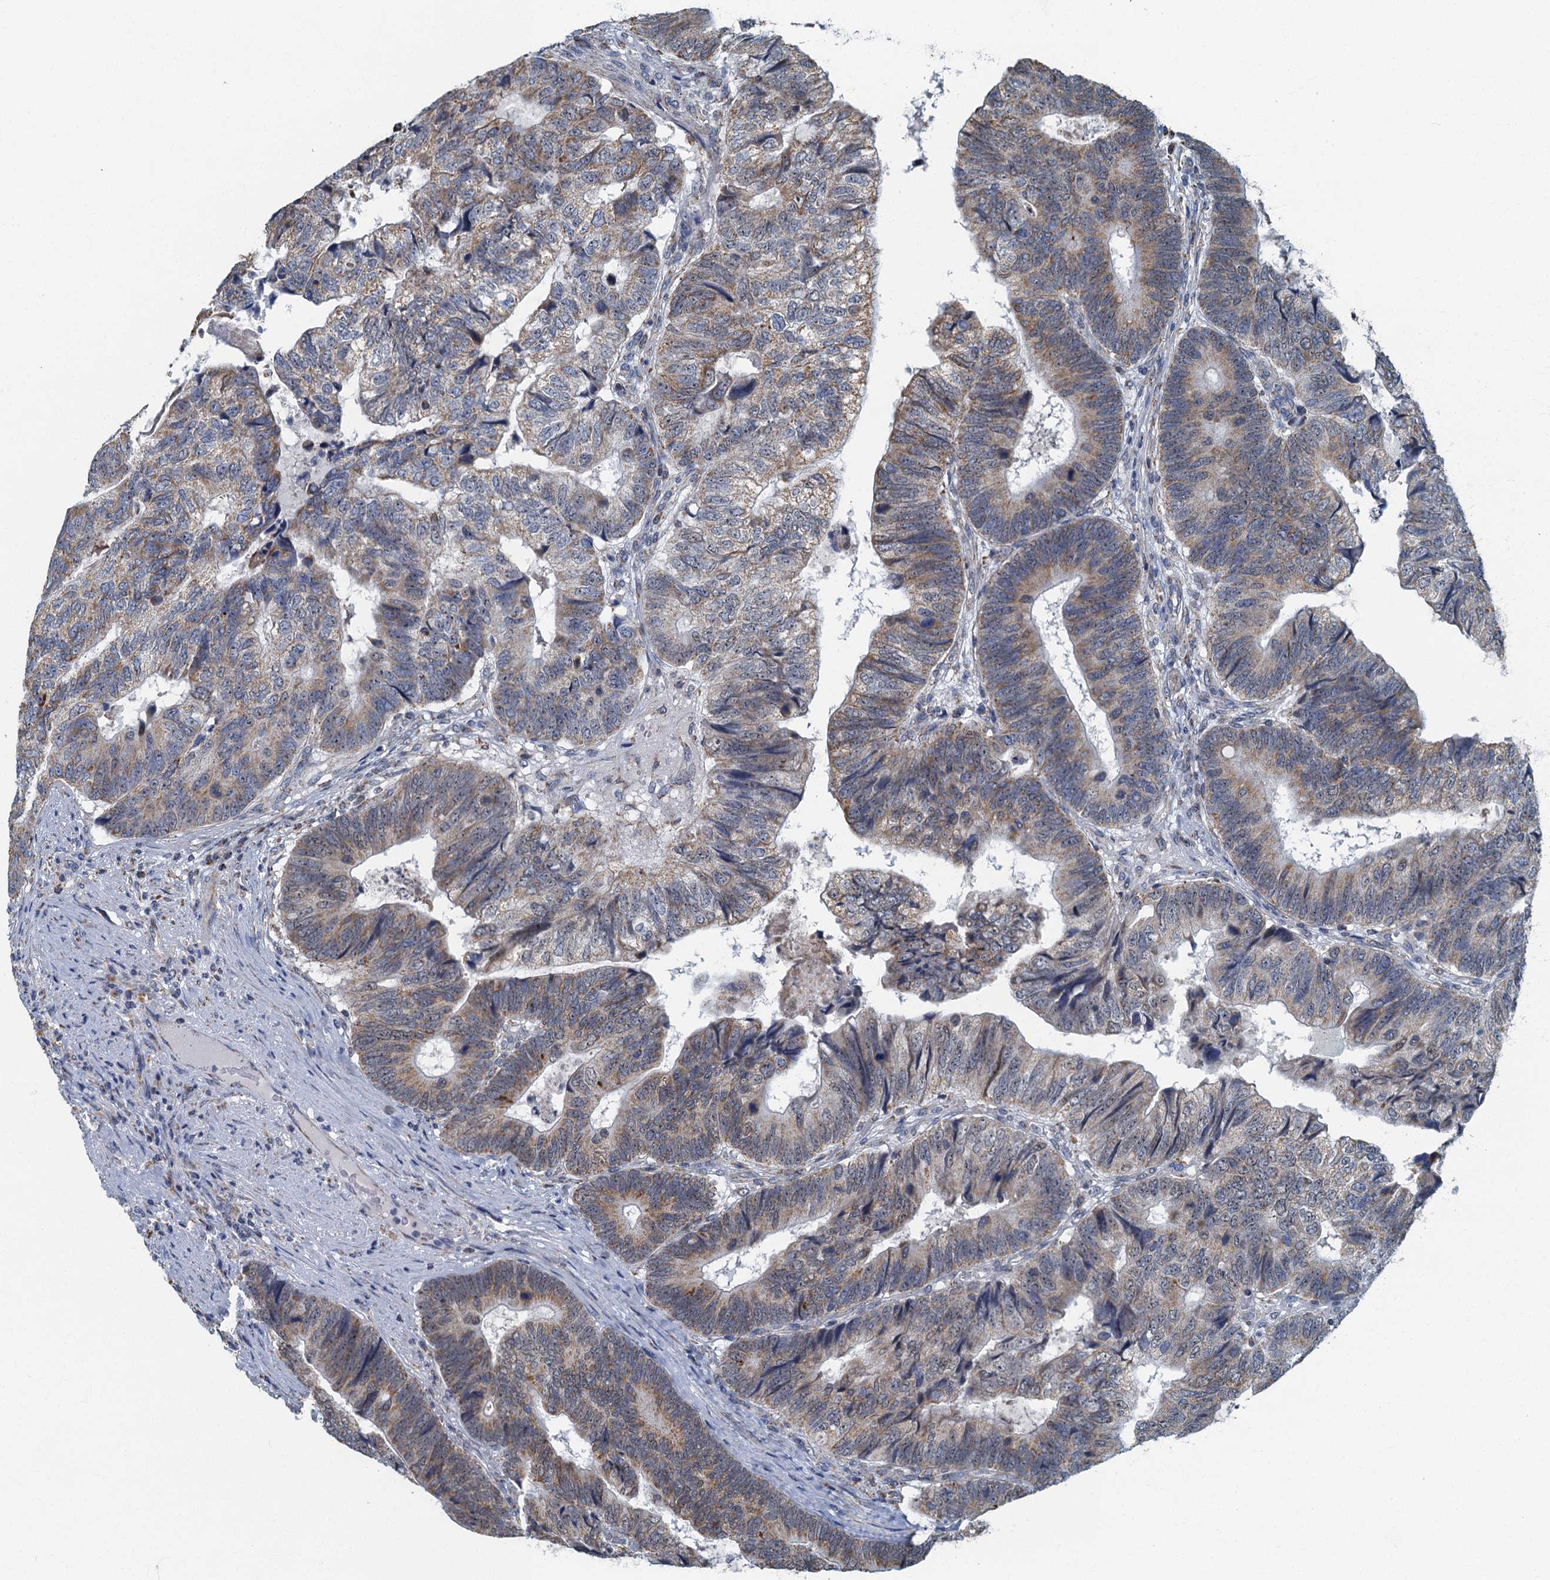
{"staining": {"intensity": "moderate", "quantity": ">75%", "location": "cytoplasmic/membranous"}, "tissue": "colorectal cancer", "cell_type": "Tumor cells", "image_type": "cancer", "snomed": [{"axis": "morphology", "description": "Adenocarcinoma, NOS"}, {"axis": "topography", "description": "Colon"}], "caption": "Immunohistochemical staining of colorectal cancer shows moderate cytoplasmic/membranous protein expression in about >75% of tumor cells. The staining was performed using DAB (3,3'-diaminobenzidine), with brown indicating positive protein expression. Nuclei are stained blue with hematoxylin.", "gene": "RAD9B", "patient": {"sex": "female", "age": 67}}